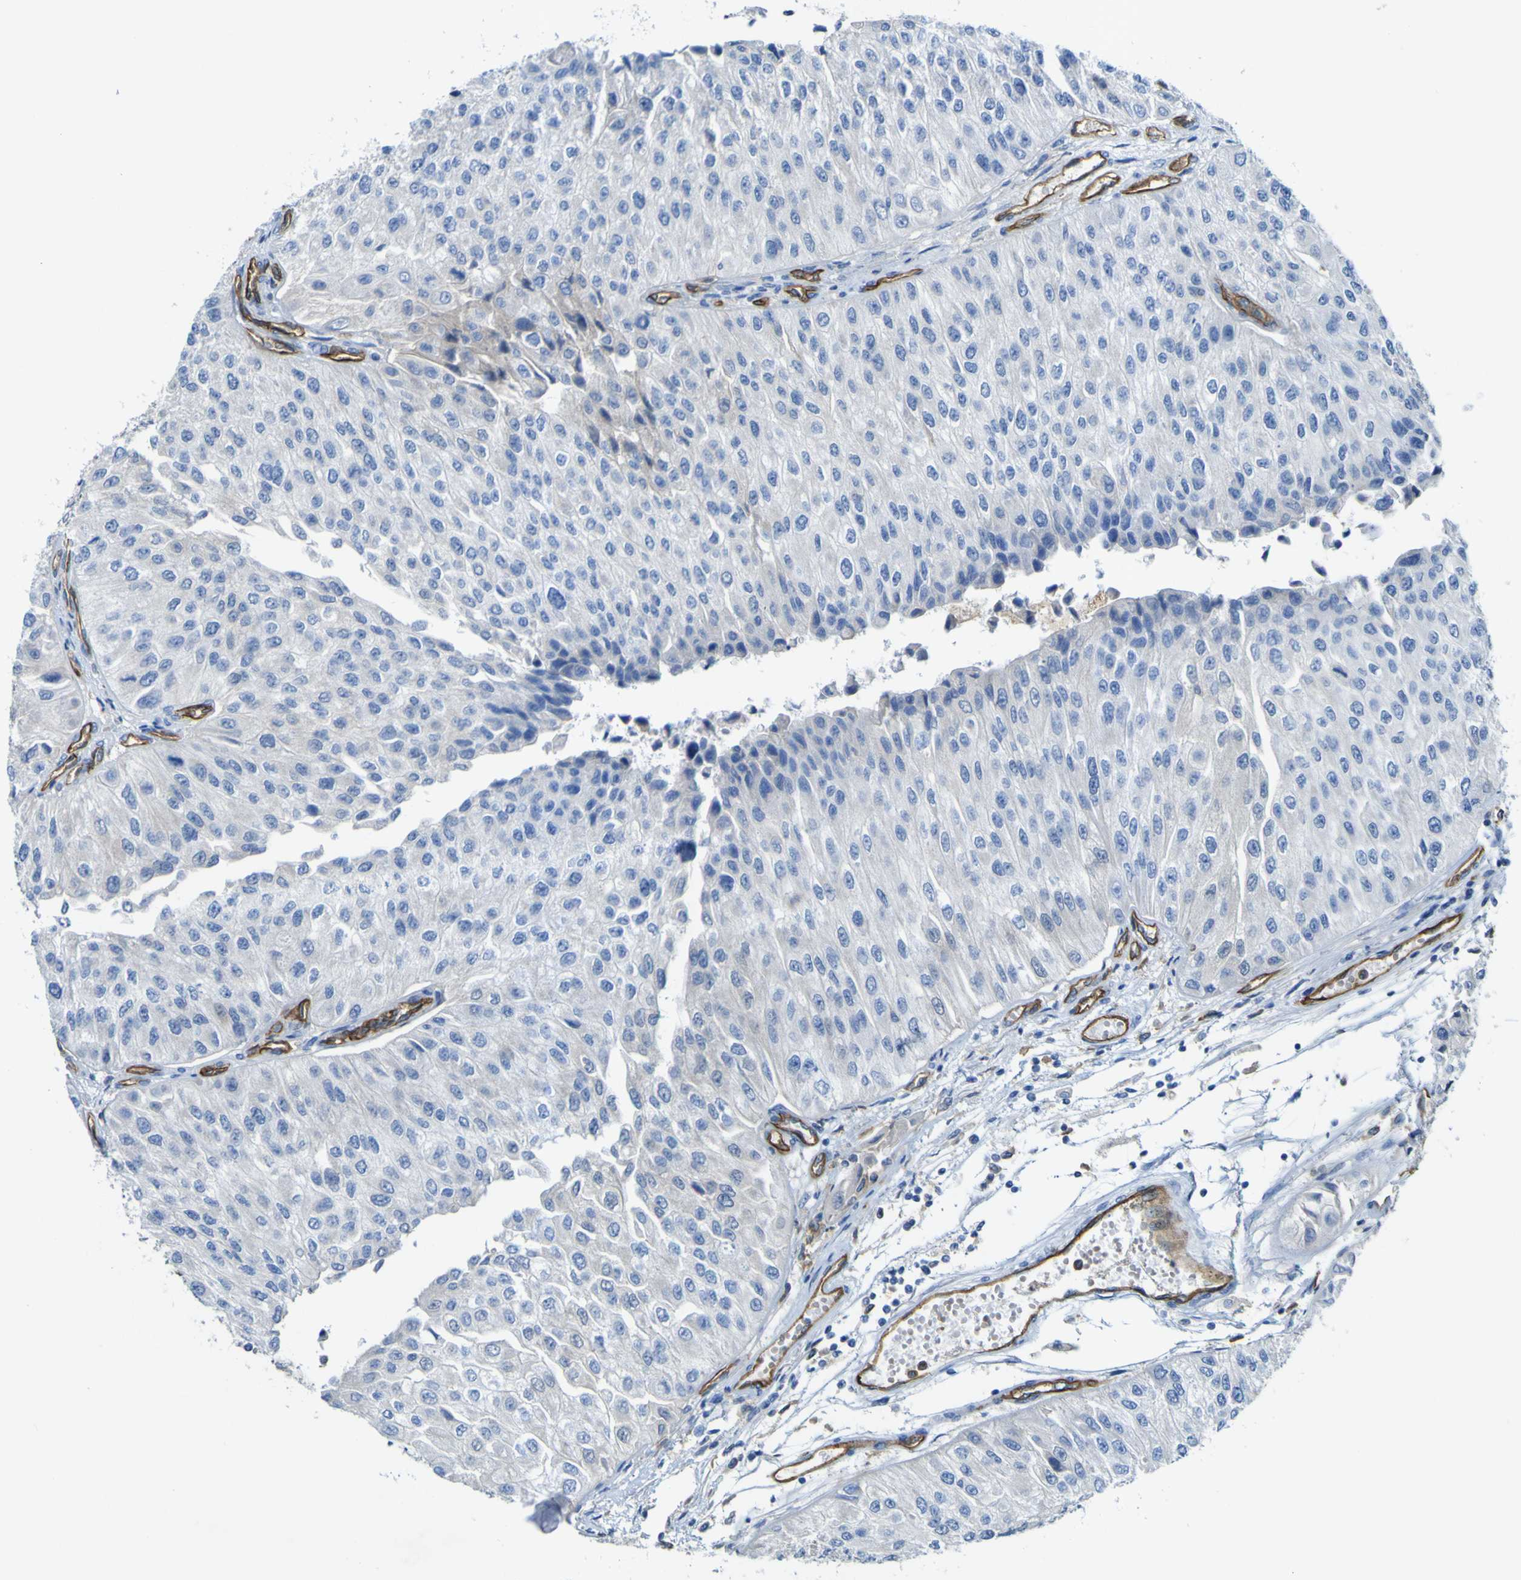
{"staining": {"intensity": "negative", "quantity": "none", "location": "none"}, "tissue": "urothelial cancer", "cell_type": "Tumor cells", "image_type": "cancer", "snomed": [{"axis": "morphology", "description": "Urothelial carcinoma, High grade"}, {"axis": "topography", "description": "Kidney"}, {"axis": "topography", "description": "Urinary bladder"}], "caption": "There is no significant staining in tumor cells of high-grade urothelial carcinoma.", "gene": "CD93", "patient": {"sex": "male", "age": 77}}